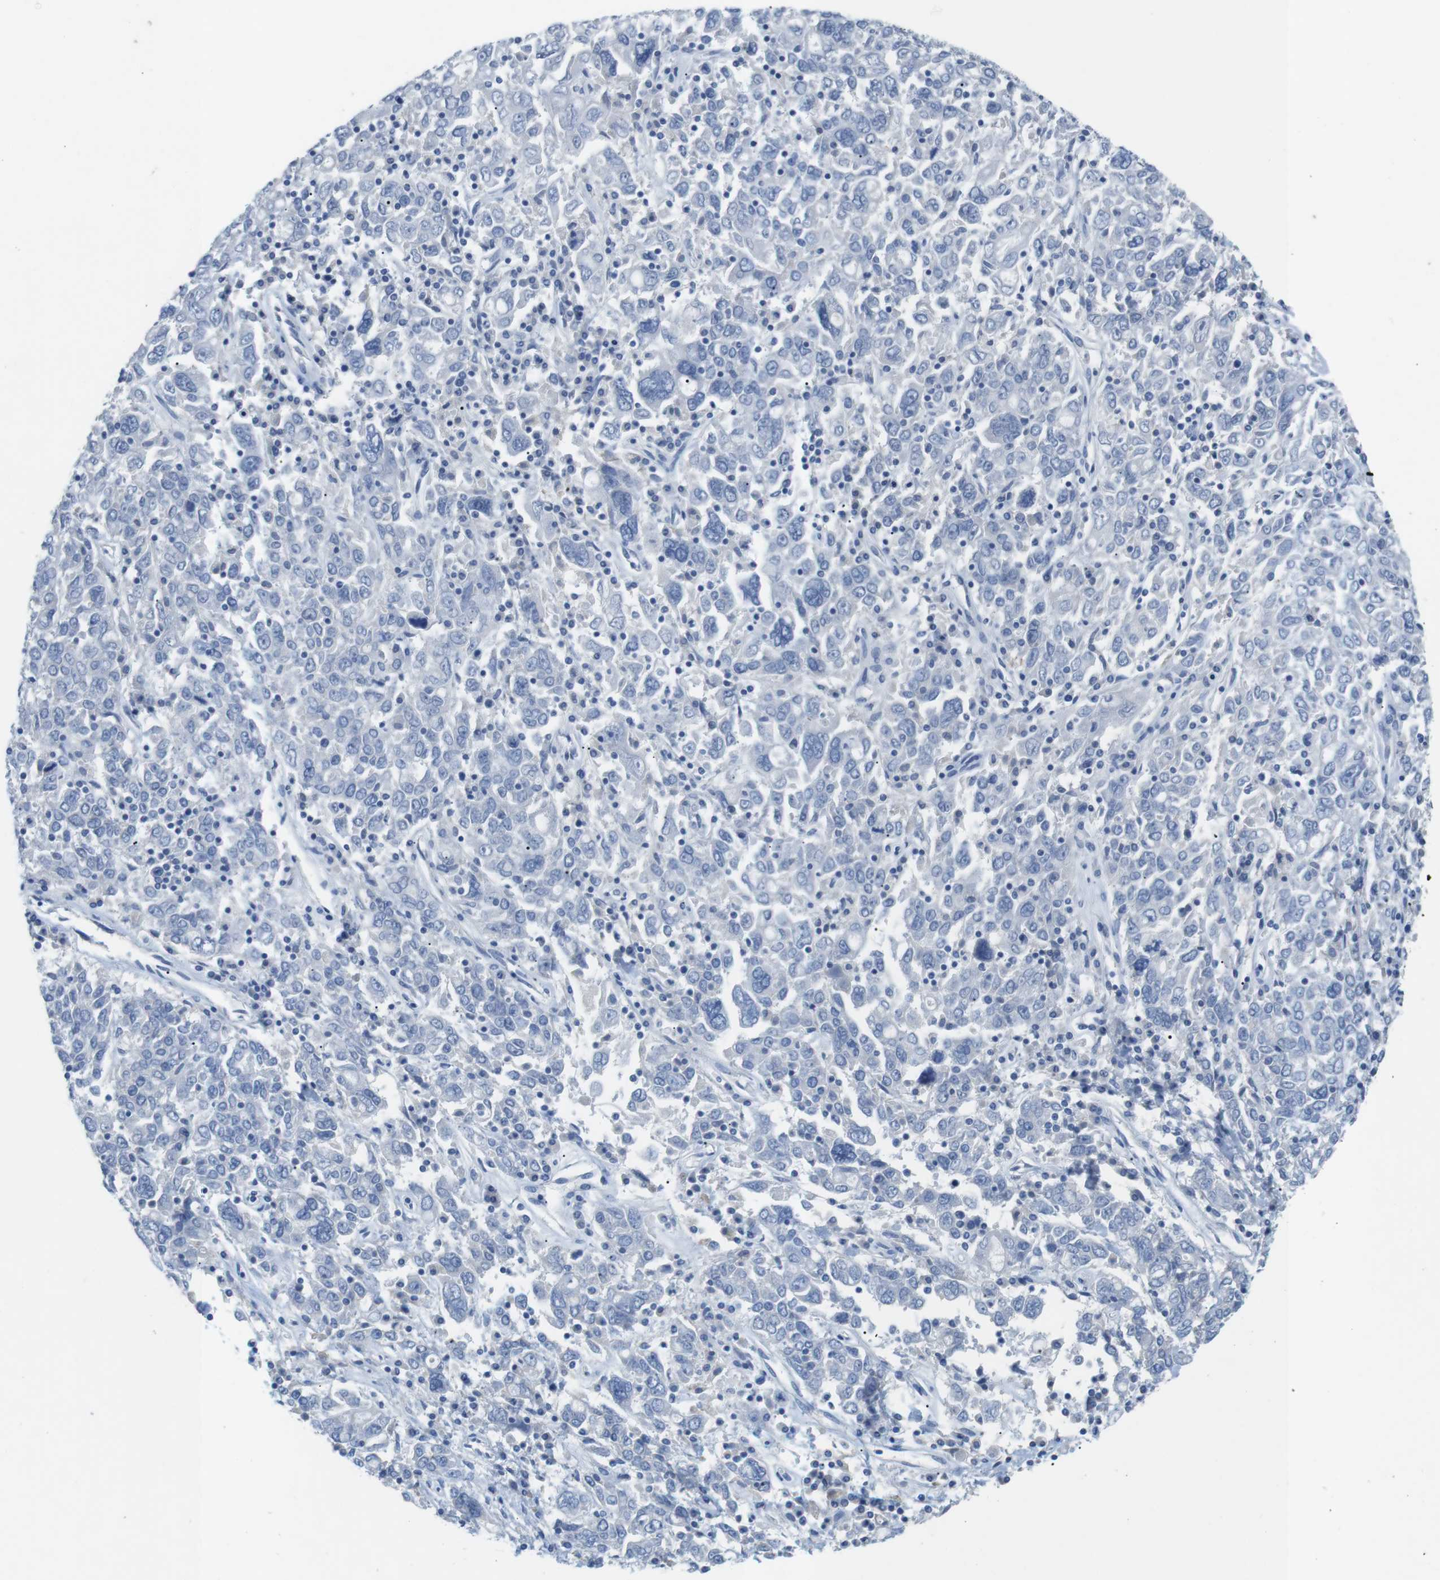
{"staining": {"intensity": "negative", "quantity": "none", "location": "none"}, "tissue": "ovarian cancer", "cell_type": "Tumor cells", "image_type": "cancer", "snomed": [{"axis": "morphology", "description": "Carcinoma, endometroid"}, {"axis": "topography", "description": "Ovary"}], "caption": "Protein analysis of endometroid carcinoma (ovarian) demonstrates no significant expression in tumor cells. The staining is performed using DAB brown chromogen with nuclei counter-stained in using hematoxylin.", "gene": "SALL4", "patient": {"sex": "female", "age": 62}}